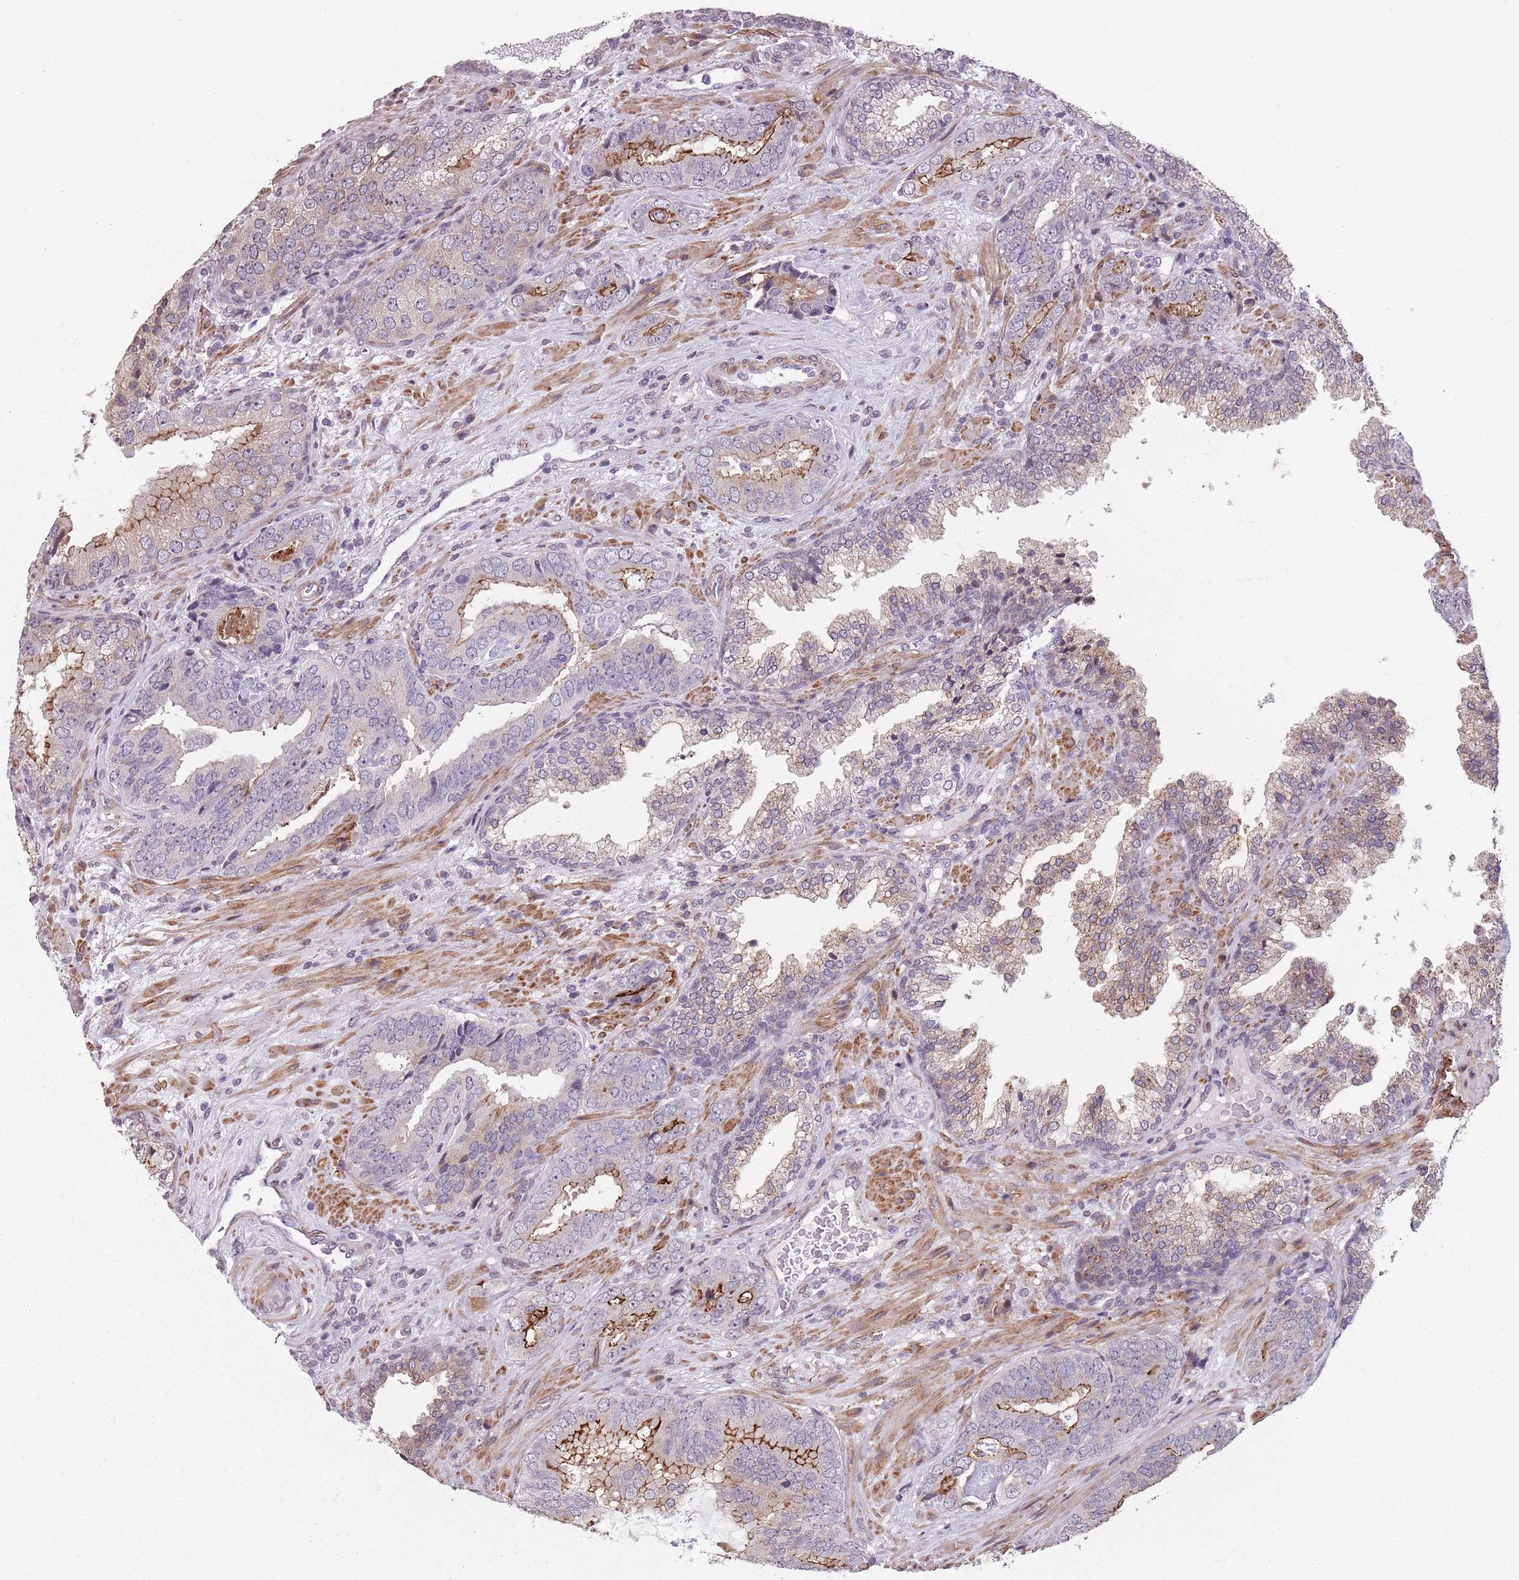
{"staining": {"intensity": "moderate", "quantity": "<25%", "location": "cytoplasmic/membranous"}, "tissue": "prostate cancer", "cell_type": "Tumor cells", "image_type": "cancer", "snomed": [{"axis": "morphology", "description": "Adenocarcinoma, High grade"}, {"axis": "topography", "description": "Prostate"}], "caption": "This is an image of immunohistochemistry (IHC) staining of prostate cancer (high-grade adenocarcinoma), which shows moderate staining in the cytoplasmic/membranous of tumor cells.", "gene": "TMC4", "patient": {"sex": "male", "age": 71}}